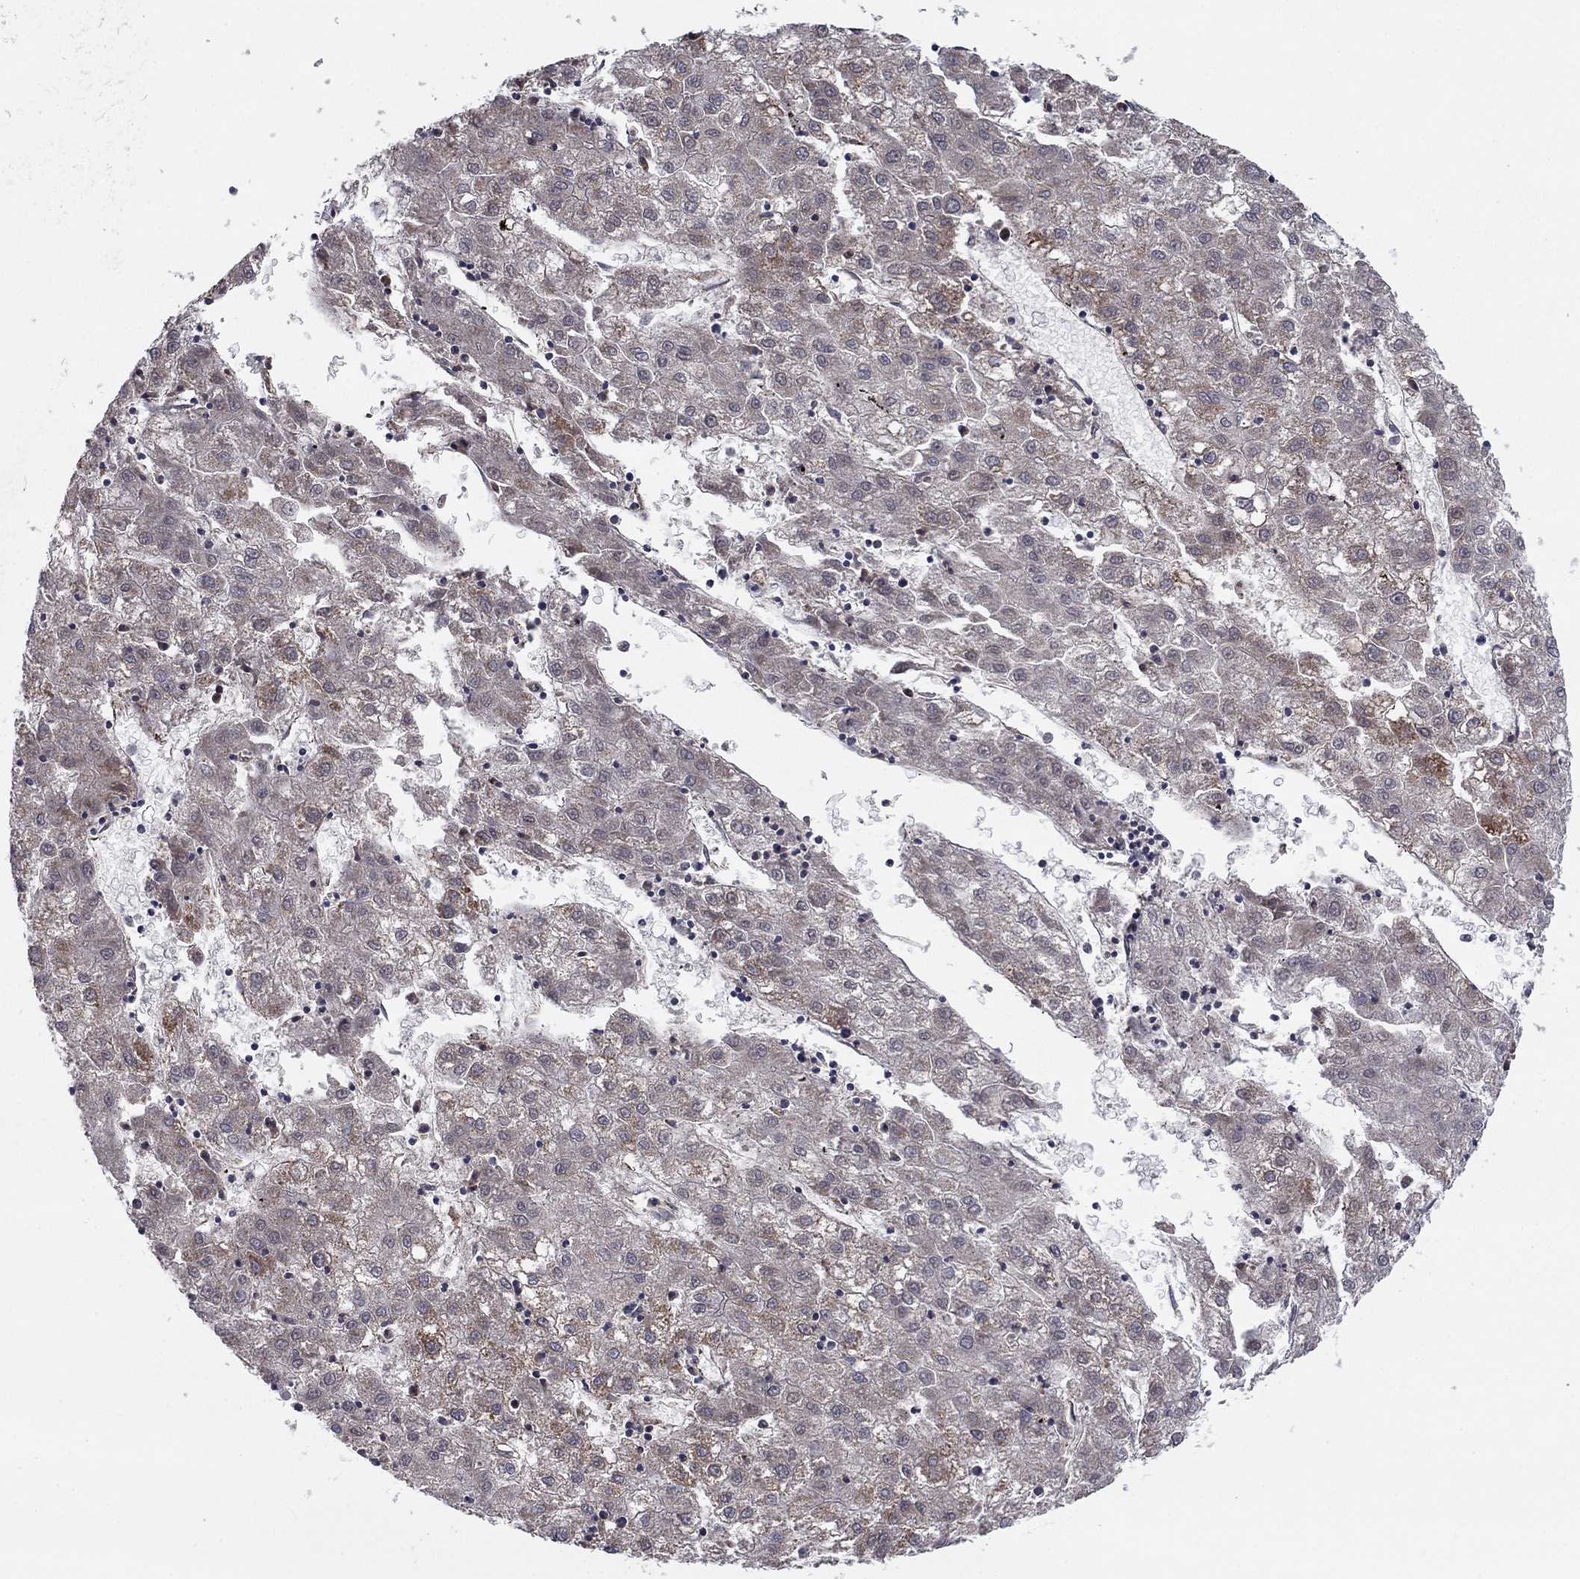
{"staining": {"intensity": "negative", "quantity": "none", "location": "none"}, "tissue": "liver cancer", "cell_type": "Tumor cells", "image_type": "cancer", "snomed": [{"axis": "morphology", "description": "Carcinoma, Hepatocellular, NOS"}, {"axis": "topography", "description": "Liver"}], "caption": "Human liver hepatocellular carcinoma stained for a protein using immunohistochemistry exhibits no staining in tumor cells.", "gene": "NDUFV1", "patient": {"sex": "male", "age": 72}}